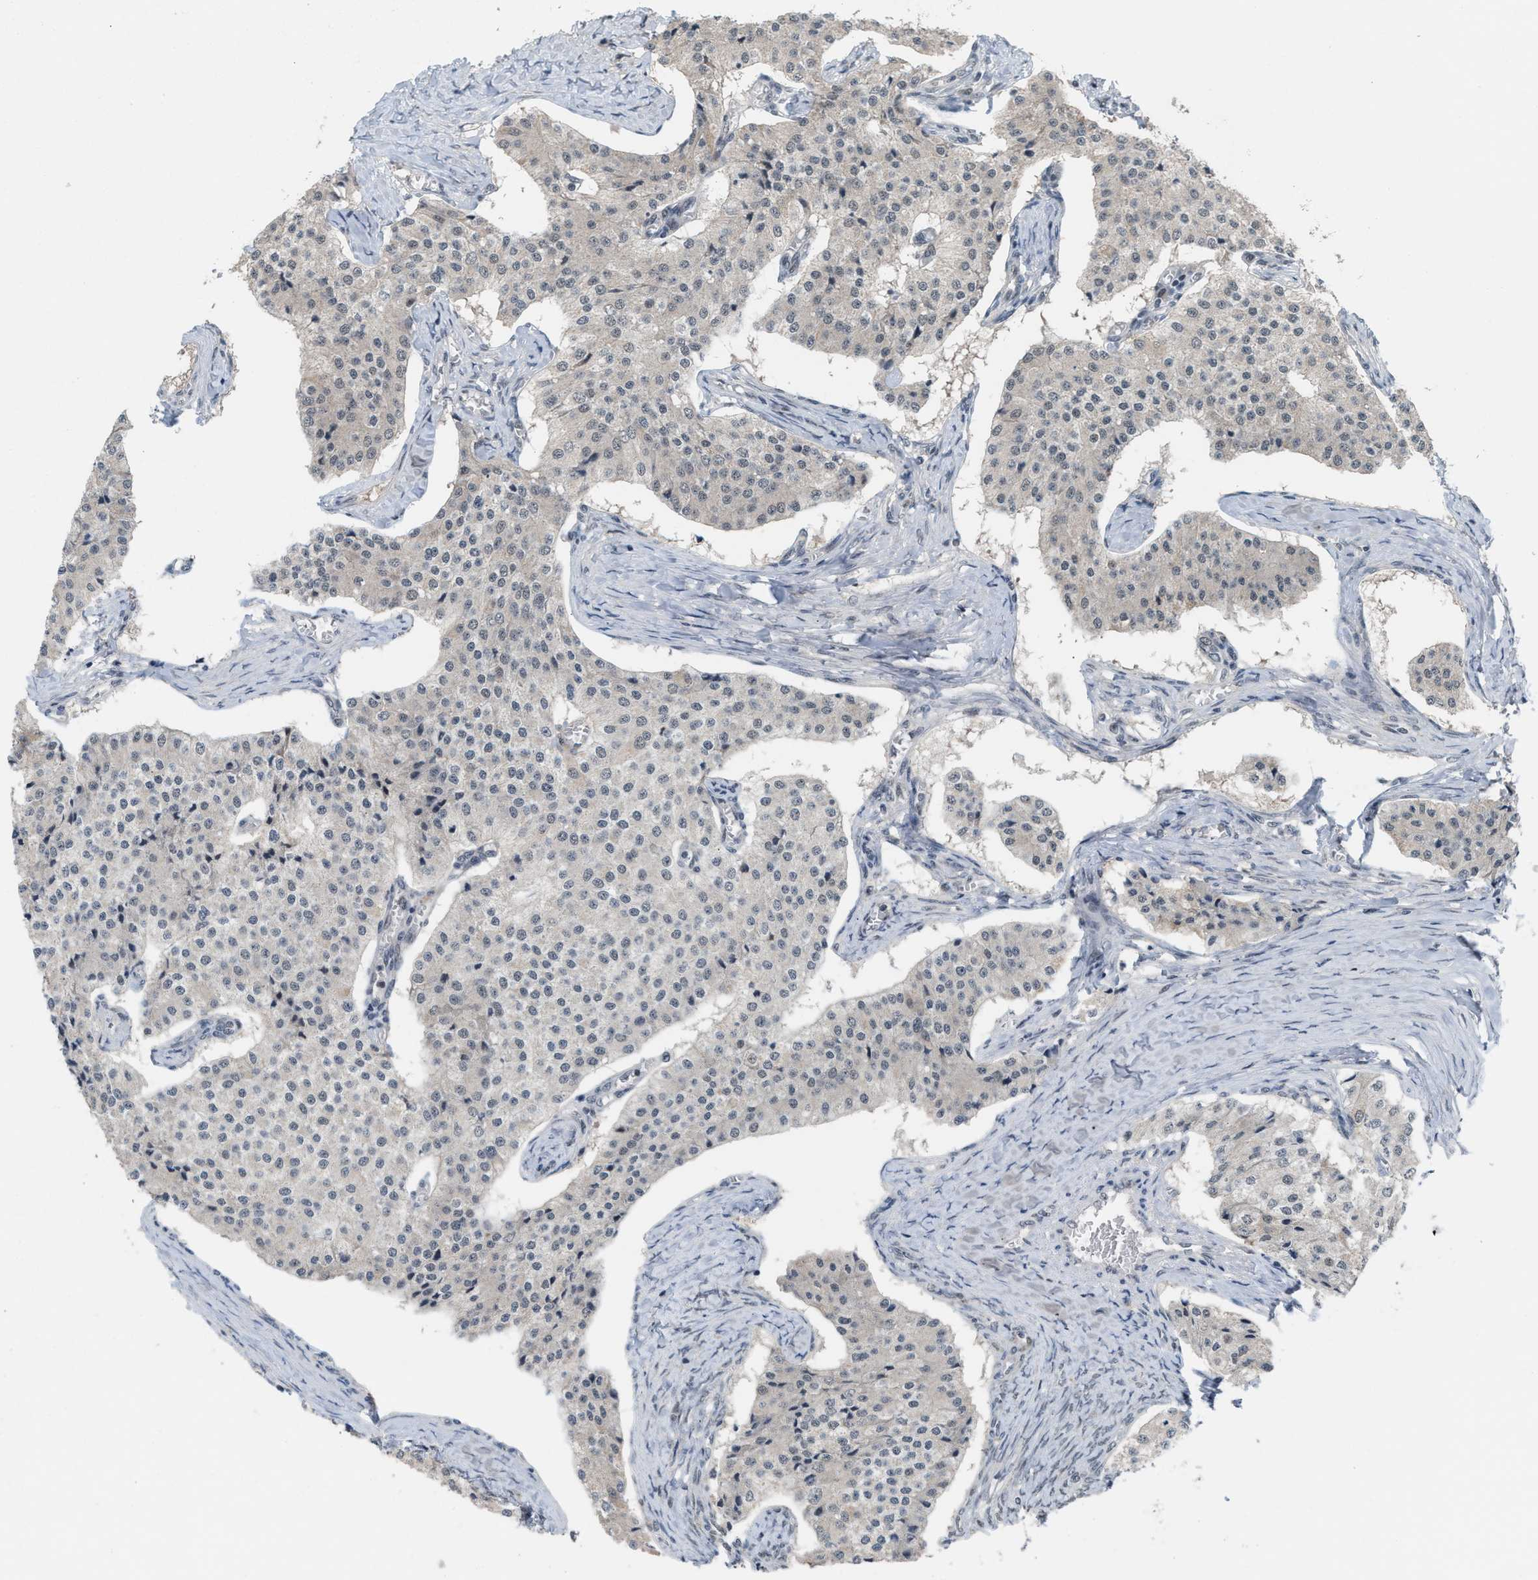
{"staining": {"intensity": "weak", "quantity": "<25%", "location": "cytoplasmic/membranous"}, "tissue": "carcinoid", "cell_type": "Tumor cells", "image_type": "cancer", "snomed": [{"axis": "morphology", "description": "Carcinoid, malignant, NOS"}, {"axis": "topography", "description": "Colon"}], "caption": "There is no significant staining in tumor cells of malignant carcinoid.", "gene": "PRPF4", "patient": {"sex": "female", "age": 52}}